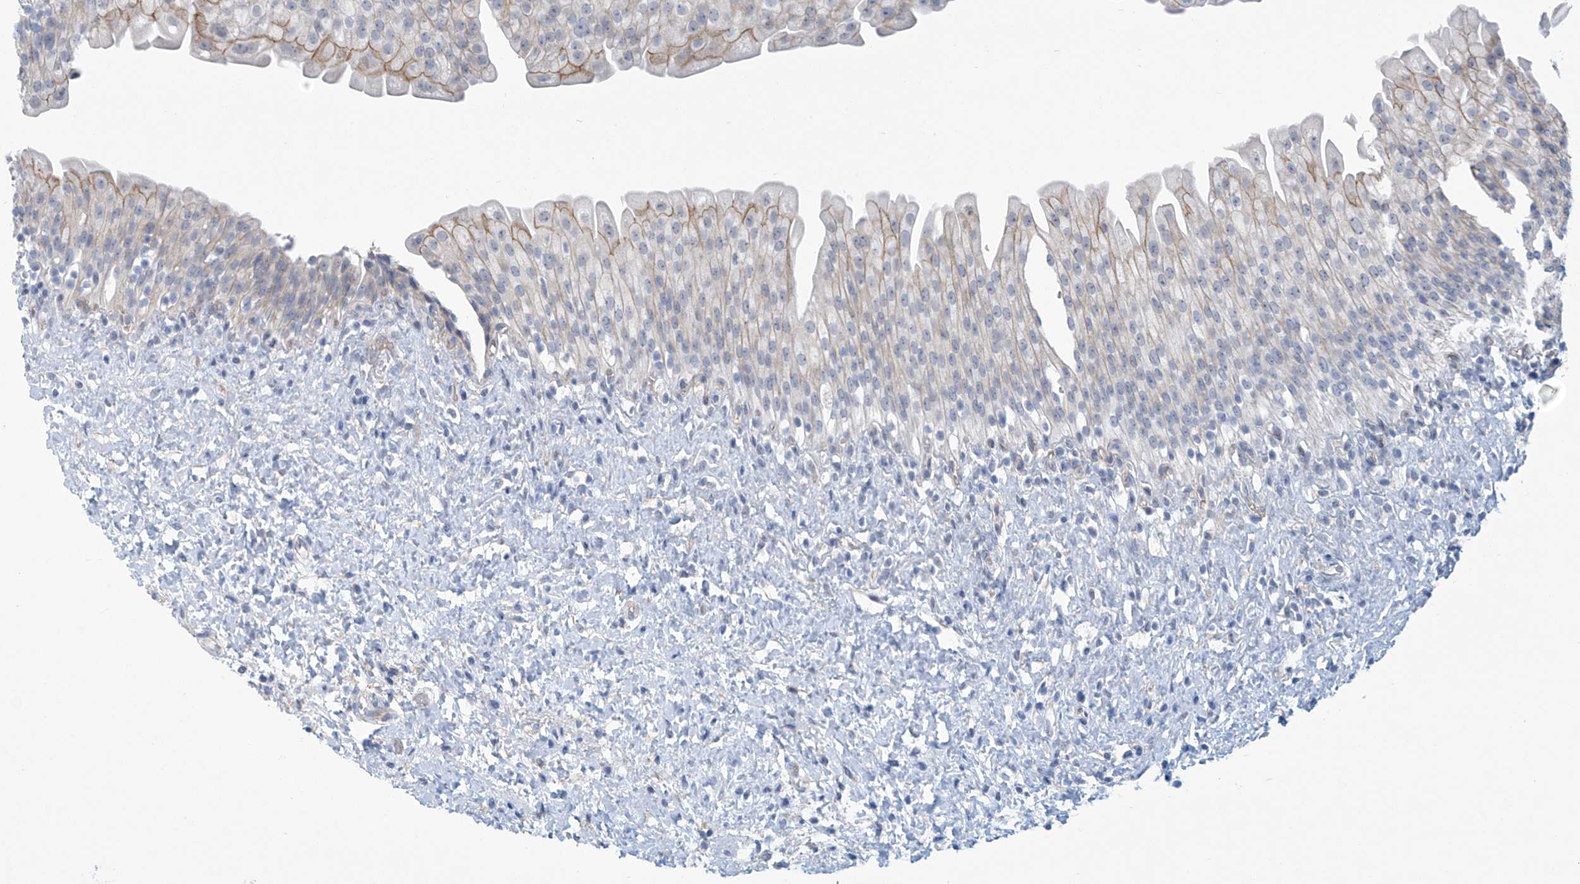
{"staining": {"intensity": "moderate", "quantity": "<25%", "location": "cytoplasmic/membranous"}, "tissue": "urinary bladder", "cell_type": "Urothelial cells", "image_type": "normal", "snomed": [{"axis": "morphology", "description": "Normal tissue, NOS"}, {"axis": "topography", "description": "Urinary bladder"}], "caption": "The micrograph shows staining of unremarkable urinary bladder, revealing moderate cytoplasmic/membranous protein expression (brown color) within urothelial cells.", "gene": "ABHD13", "patient": {"sex": "female", "age": 27}}